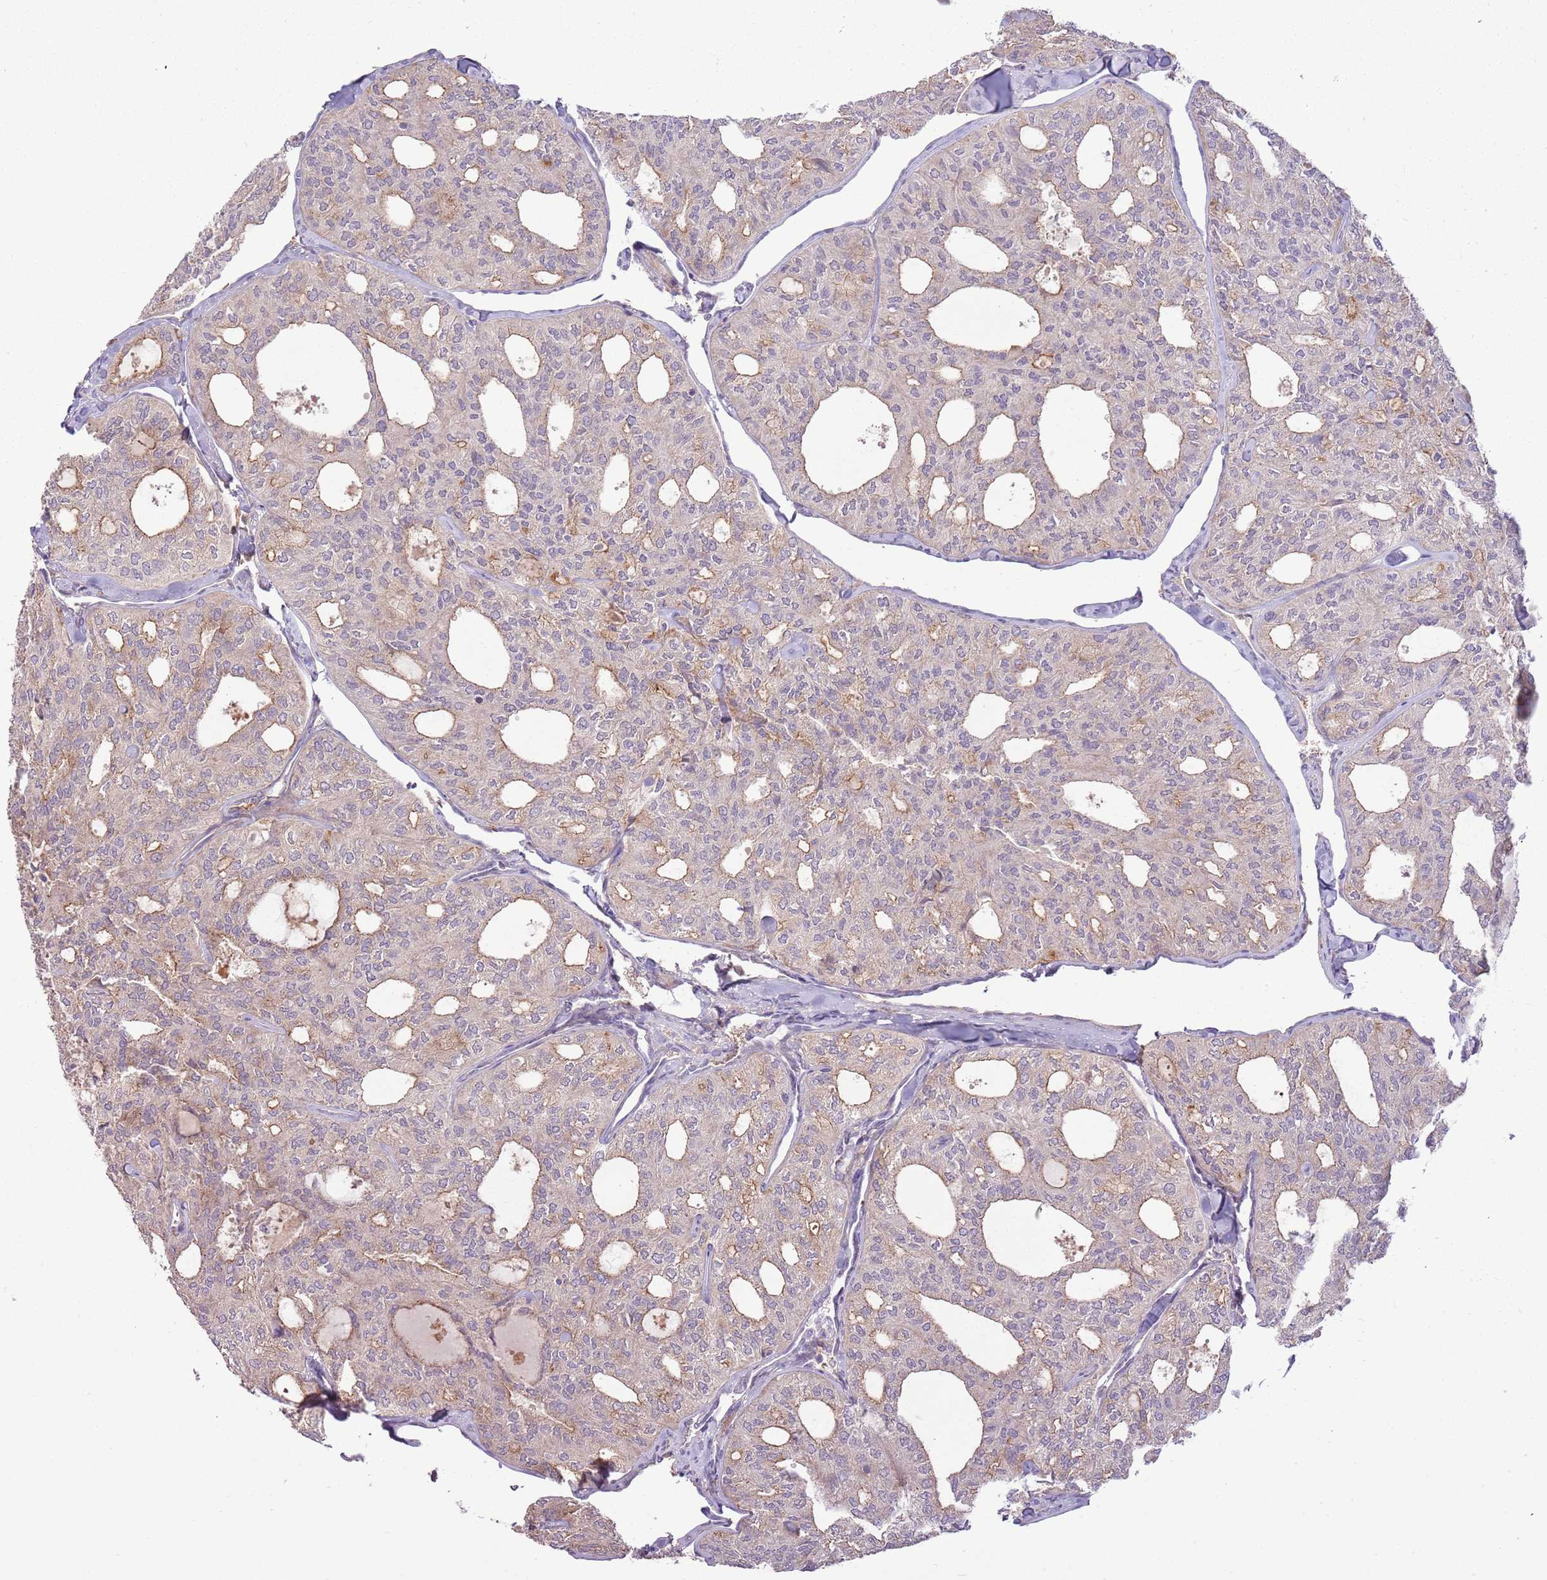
{"staining": {"intensity": "weak", "quantity": "<25%", "location": "cytoplasmic/membranous"}, "tissue": "thyroid cancer", "cell_type": "Tumor cells", "image_type": "cancer", "snomed": [{"axis": "morphology", "description": "Follicular adenoma carcinoma, NOS"}, {"axis": "topography", "description": "Thyroid gland"}], "caption": "Immunohistochemistry histopathology image of neoplastic tissue: thyroid follicular adenoma carcinoma stained with DAB reveals no significant protein expression in tumor cells. (DAB (3,3'-diaminobenzidine) immunohistochemistry (IHC) visualized using brightfield microscopy, high magnification).", "gene": "RNF128", "patient": {"sex": "male", "age": 75}}